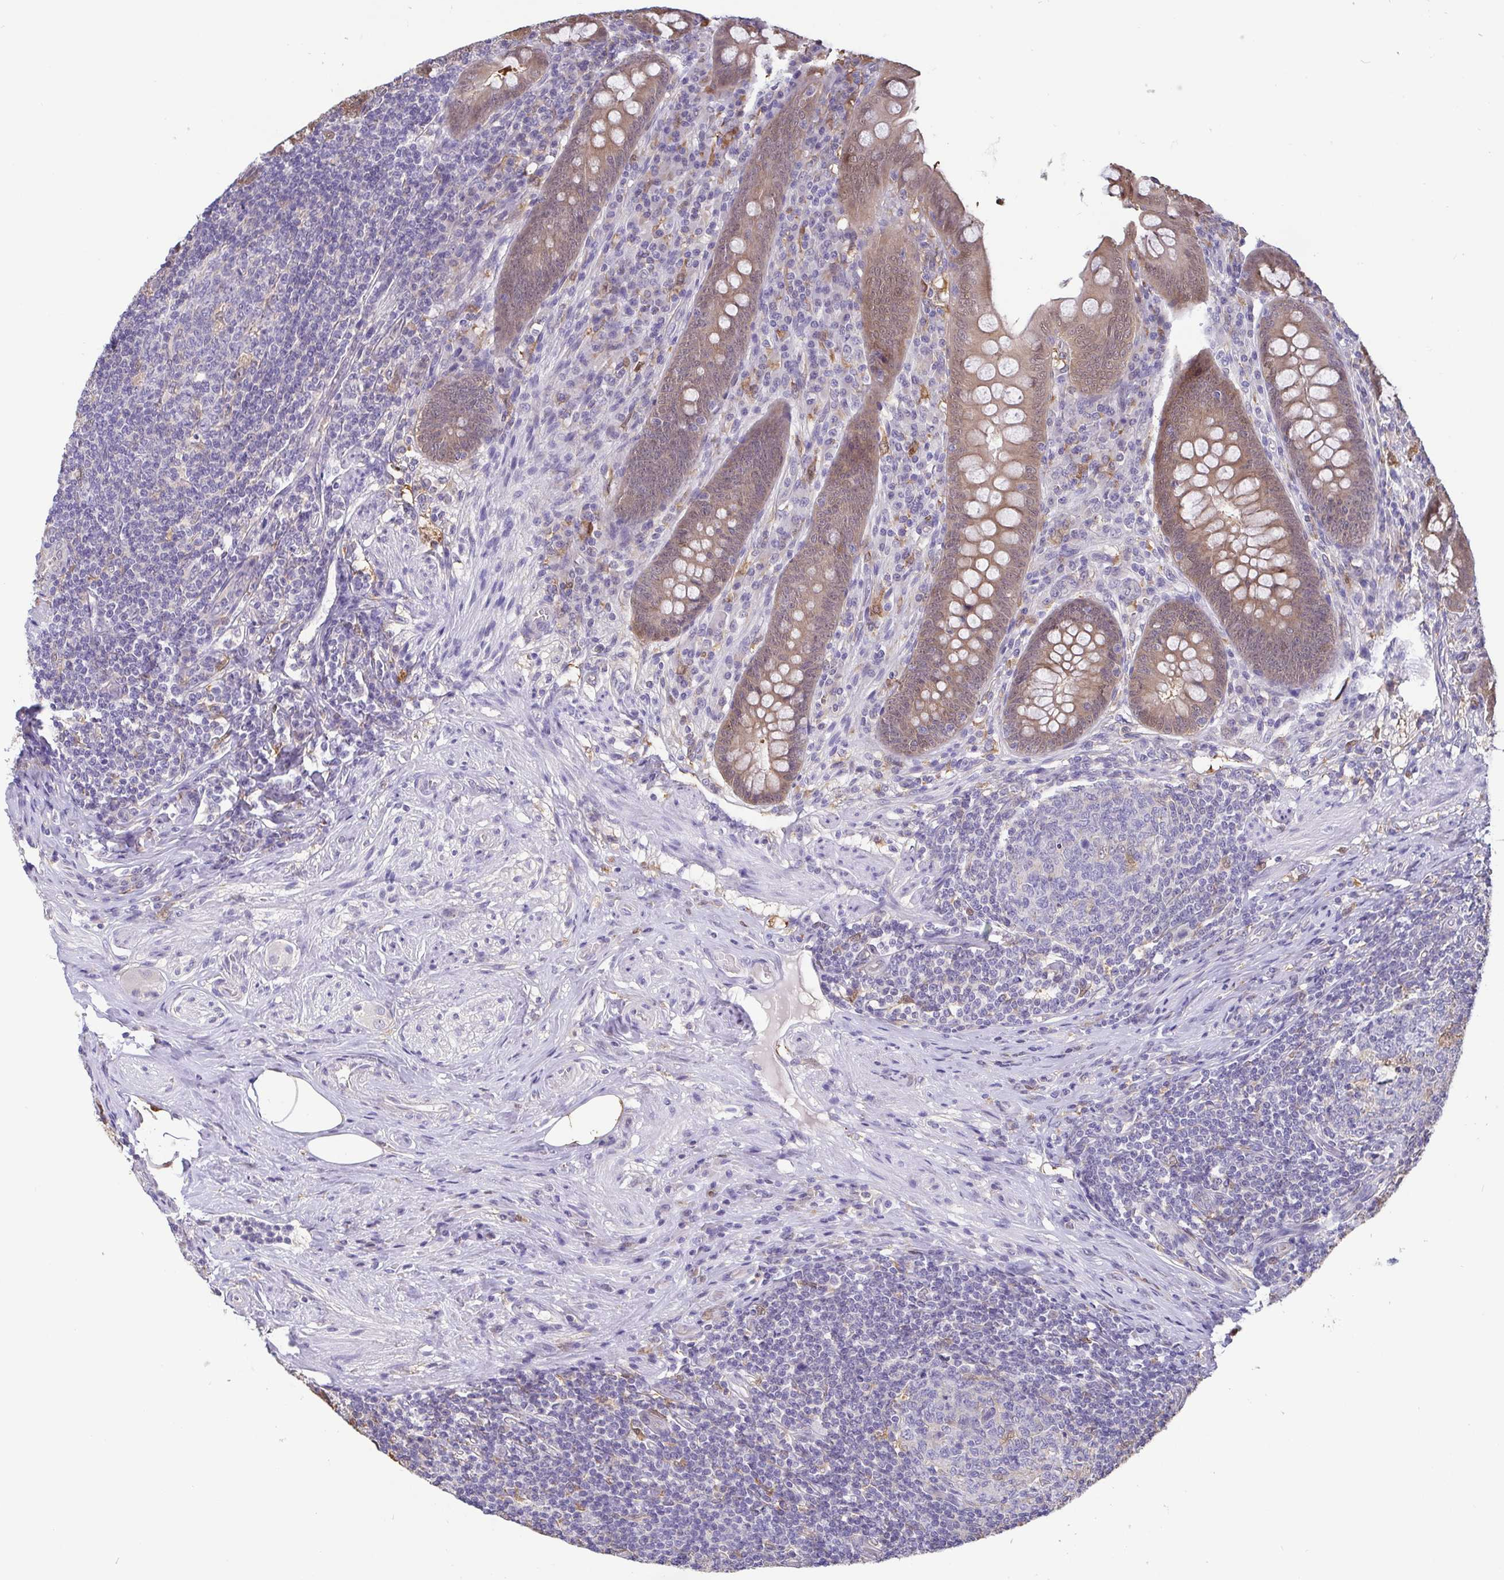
{"staining": {"intensity": "moderate", "quantity": ">75%", "location": "cytoplasmic/membranous,nuclear"}, "tissue": "appendix", "cell_type": "Glandular cells", "image_type": "normal", "snomed": [{"axis": "morphology", "description": "Normal tissue, NOS"}, {"axis": "topography", "description": "Appendix"}], "caption": "Immunohistochemical staining of normal appendix displays moderate cytoplasmic/membranous,nuclear protein positivity in about >75% of glandular cells.", "gene": "IDH1", "patient": {"sex": "male", "age": 71}}